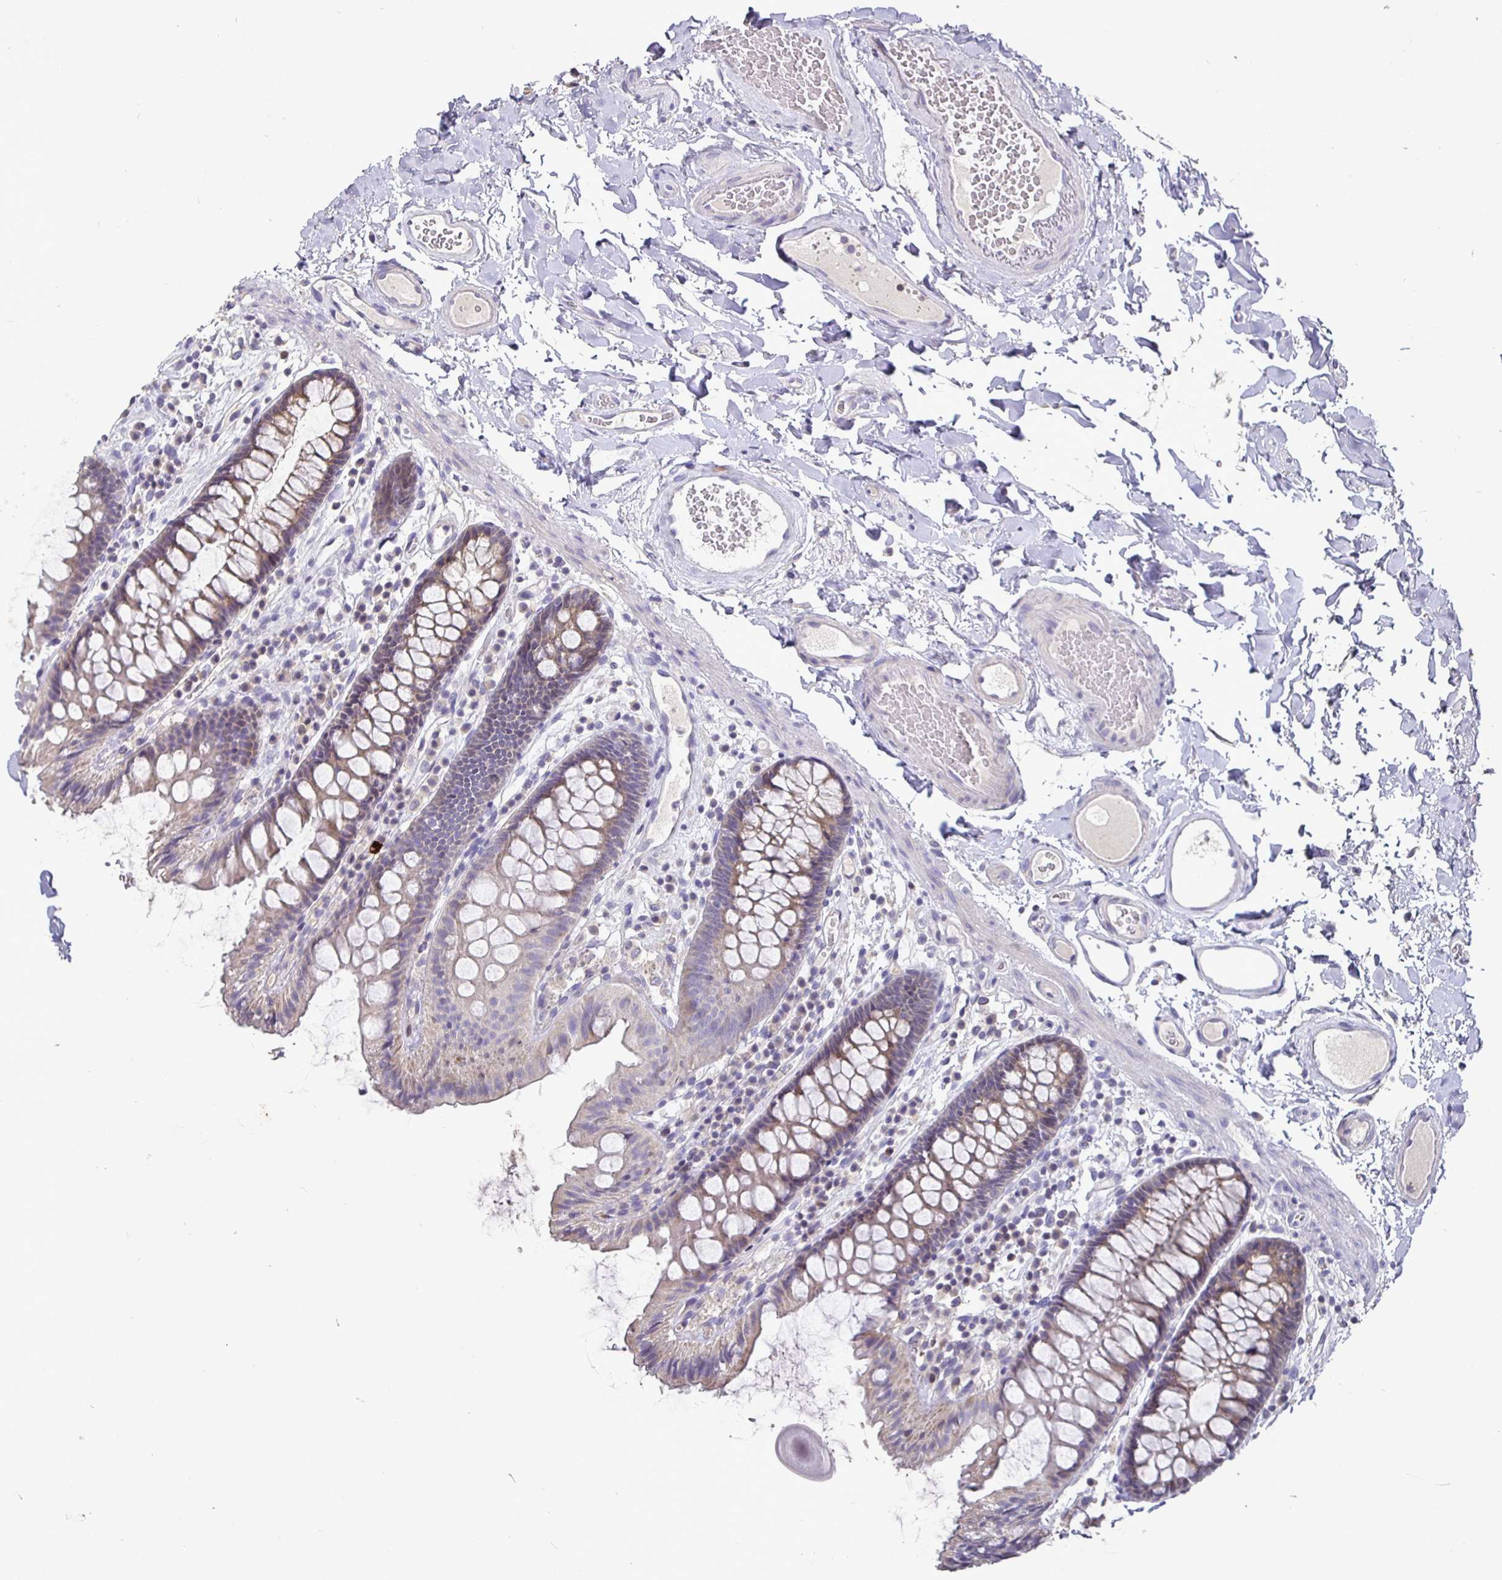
{"staining": {"intensity": "negative", "quantity": "none", "location": "none"}, "tissue": "colon", "cell_type": "Endothelial cells", "image_type": "normal", "snomed": [{"axis": "morphology", "description": "Normal tissue, NOS"}, {"axis": "topography", "description": "Colon"}], "caption": "An image of human colon is negative for staining in endothelial cells. (DAB (3,3'-diaminobenzidine) IHC, high magnification).", "gene": "SHISA4", "patient": {"sex": "male", "age": 84}}